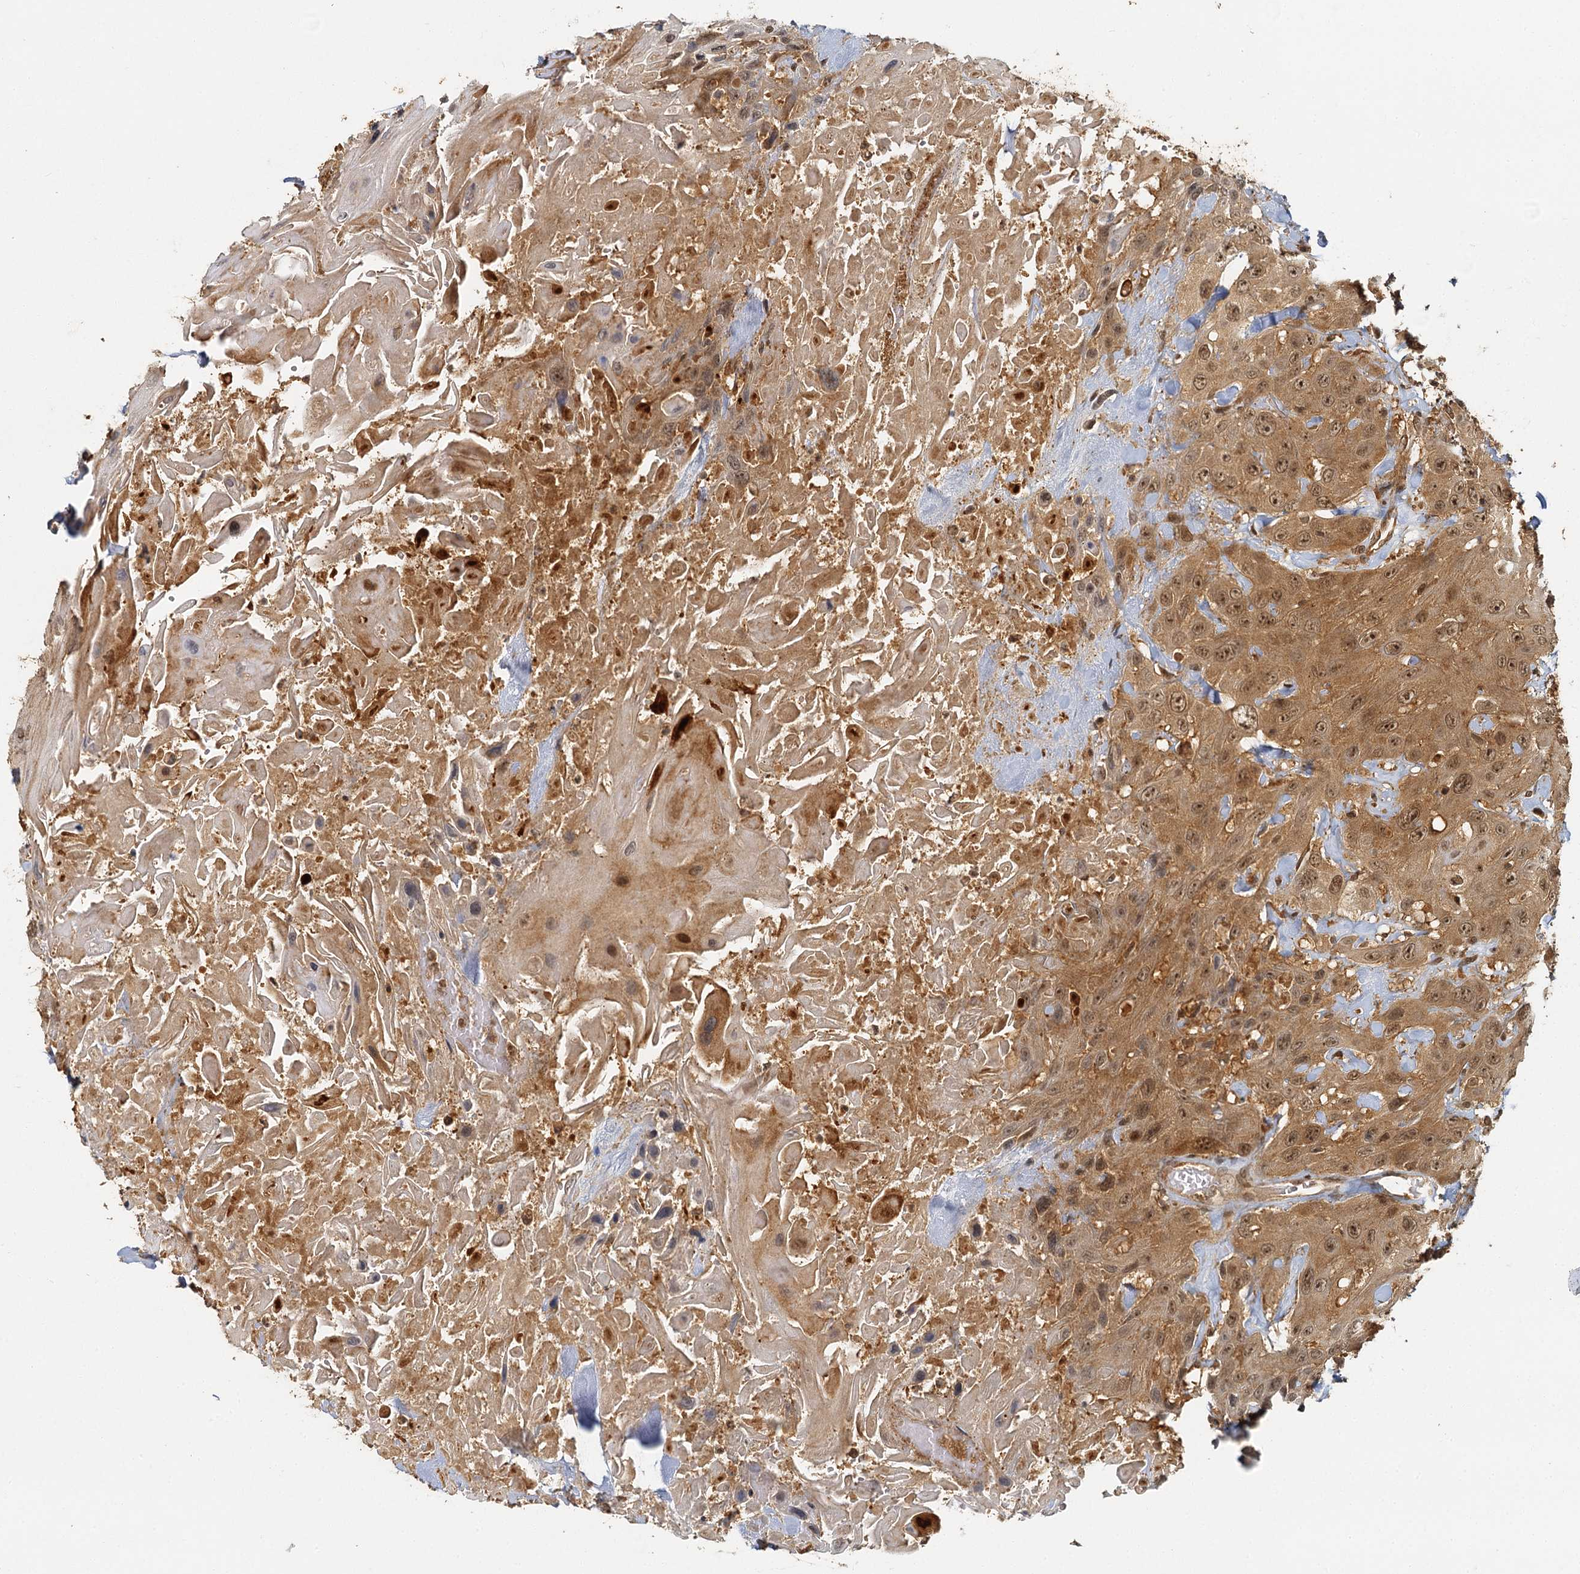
{"staining": {"intensity": "moderate", "quantity": ">75%", "location": "cytoplasmic/membranous,nuclear"}, "tissue": "head and neck cancer", "cell_type": "Tumor cells", "image_type": "cancer", "snomed": [{"axis": "morphology", "description": "Squamous cell carcinoma, NOS"}, {"axis": "topography", "description": "Head-Neck"}], "caption": "Brown immunohistochemical staining in human head and neck cancer demonstrates moderate cytoplasmic/membranous and nuclear expression in approximately >75% of tumor cells. The staining was performed using DAB, with brown indicating positive protein expression. Nuclei are stained blue with hematoxylin.", "gene": "ZNF549", "patient": {"sex": "male", "age": 81}}